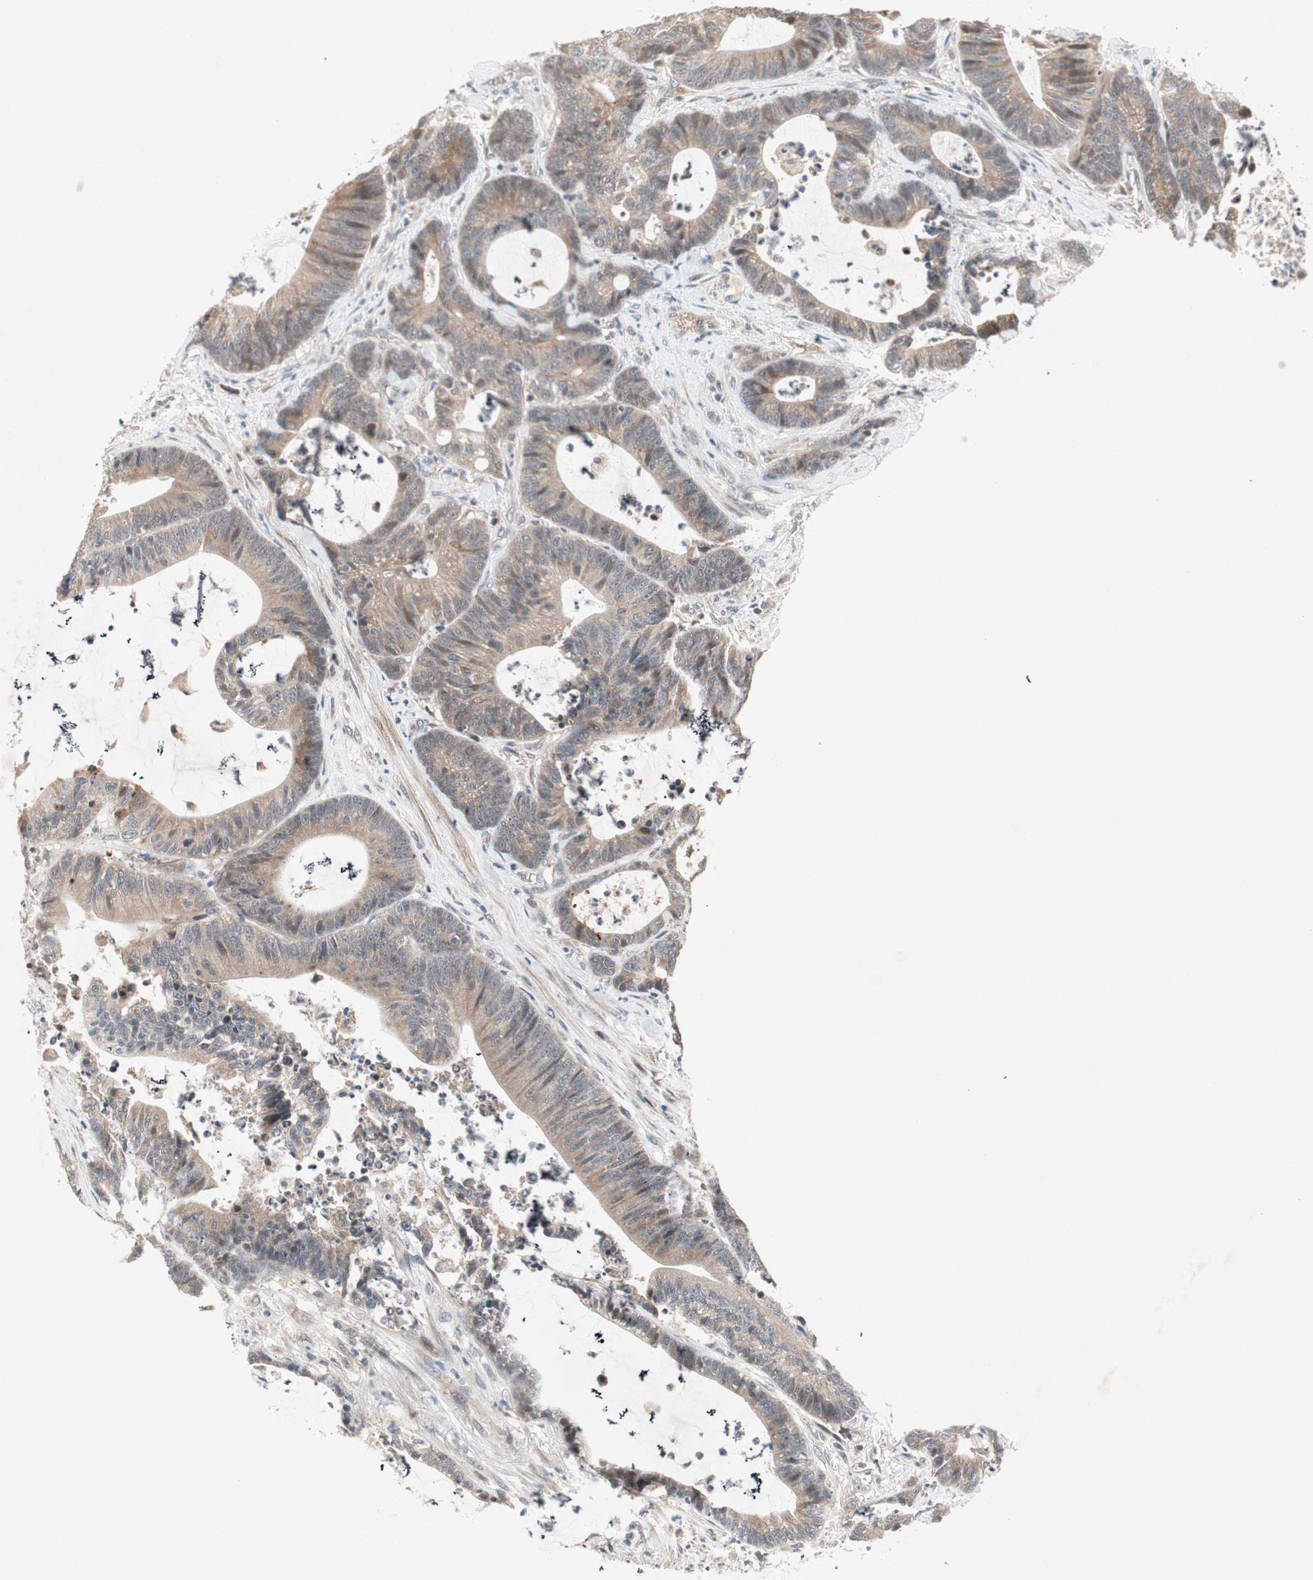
{"staining": {"intensity": "weak", "quantity": ">75%", "location": "cytoplasmic/membranous"}, "tissue": "colorectal cancer", "cell_type": "Tumor cells", "image_type": "cancer", "snomed": [{"axis": "morphology", "description": "Adenocarcinoma, NOS"}, {"axis": "topography", "description": "Colon"}], "caption": "There is low levels of weak cytoplasmic/membranous expression in tumor cells of colorectal cancer, as demonstrated by immunohistochemical staining (brown color).", "gene": "PGBD1", "patient": {"sex": "female", "age": 84}}